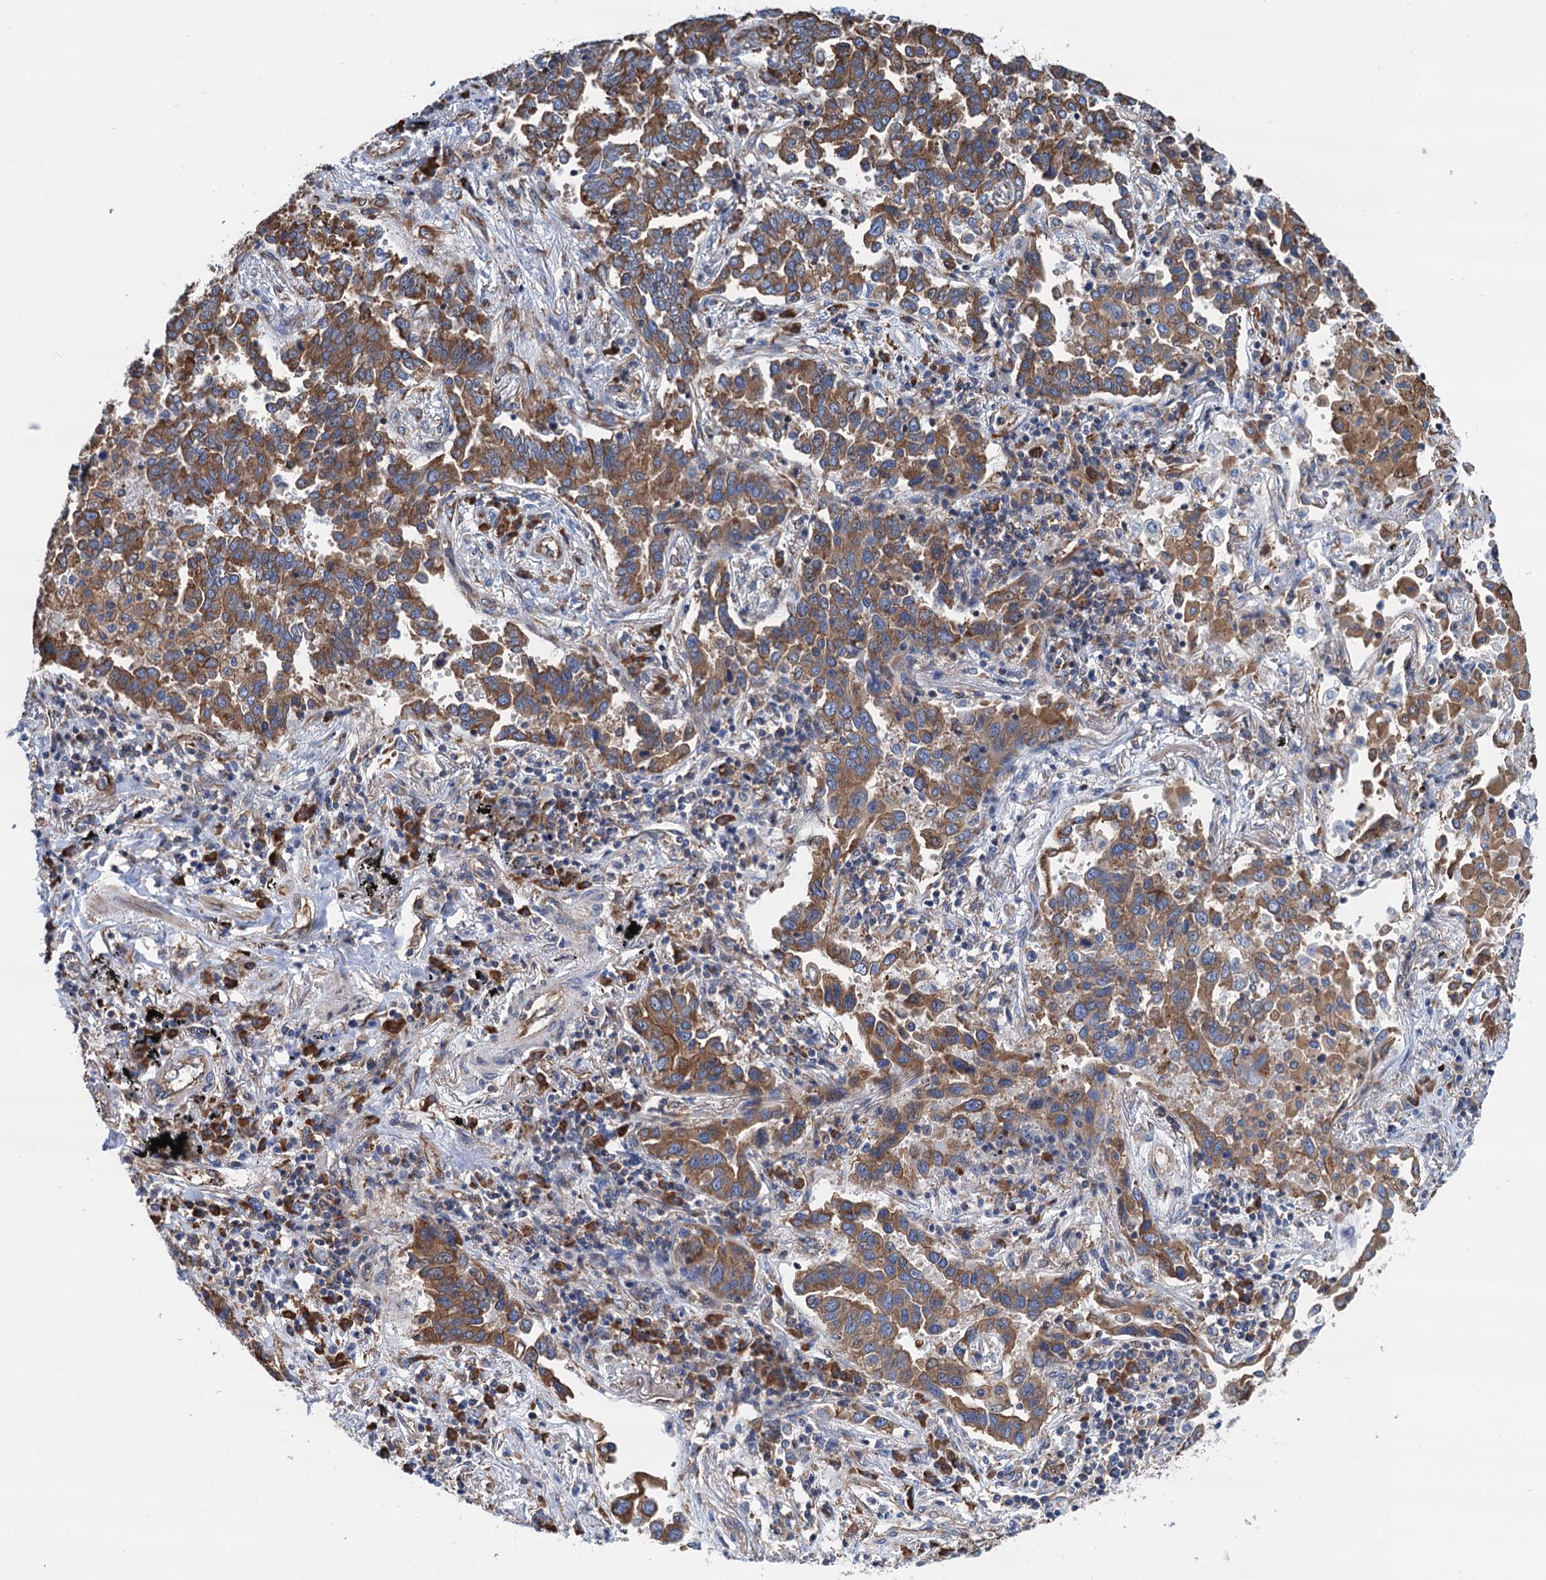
{"staining": {"intensity": "moderate", "quantity": ">75%", "location": "cytoplasmic/membranous"}, "tissue": "lung cancer", "cell_type": "Tumor cells", "image_type": "cancer", "snomed": [{"axis": "morphology", "description": "Adenocarcinoma, NOS"}, {"axis": "topography", "description": "Lung"}], "caption": "A brown stain highlights moderate cytoplasmic/membranous staining of a protein in lung cancer tumor cells.", "gene": "SLC12A7", "patient": {"sex": "male", "age": 67}}